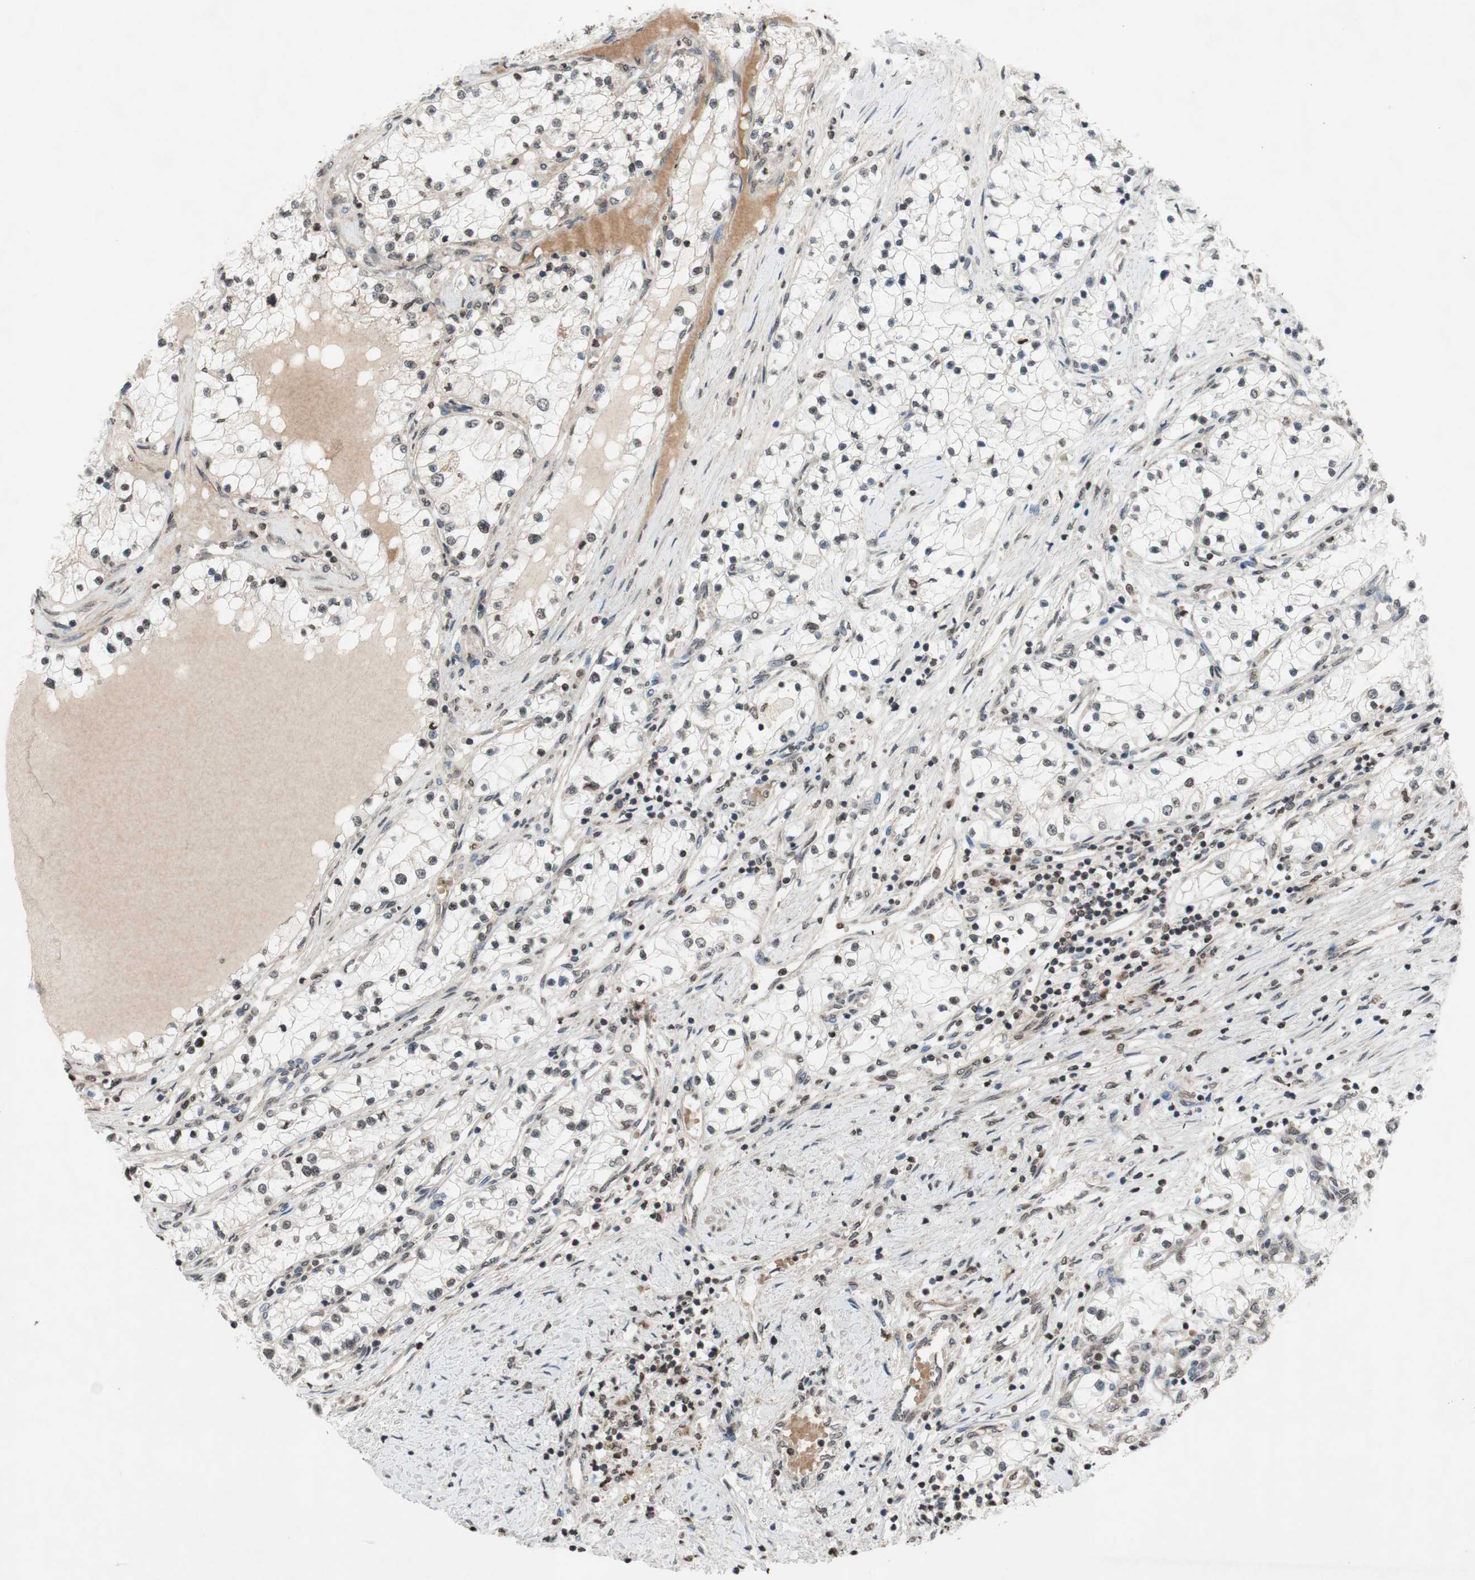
{"staining": {"intensity": "moderate", "quantity": "25%-75%", "location": "nuclear"}, "tissue": "renal cancer", "cell_type": "Tumor cells", "image_type": "cancer", "snomed": [{"axis": "morphology", "description": "Adenocarcinoma, NOS"}, {"axis": "topography", "description": "Kidney"}], "caption": "This is an image of immunohistochemistry (IHC) staining of renal cancer, which shows moderate staining in the nuclear of tumor cells.", "gene": "MCM6", "patient": {"sex": "male", "age": 68}}